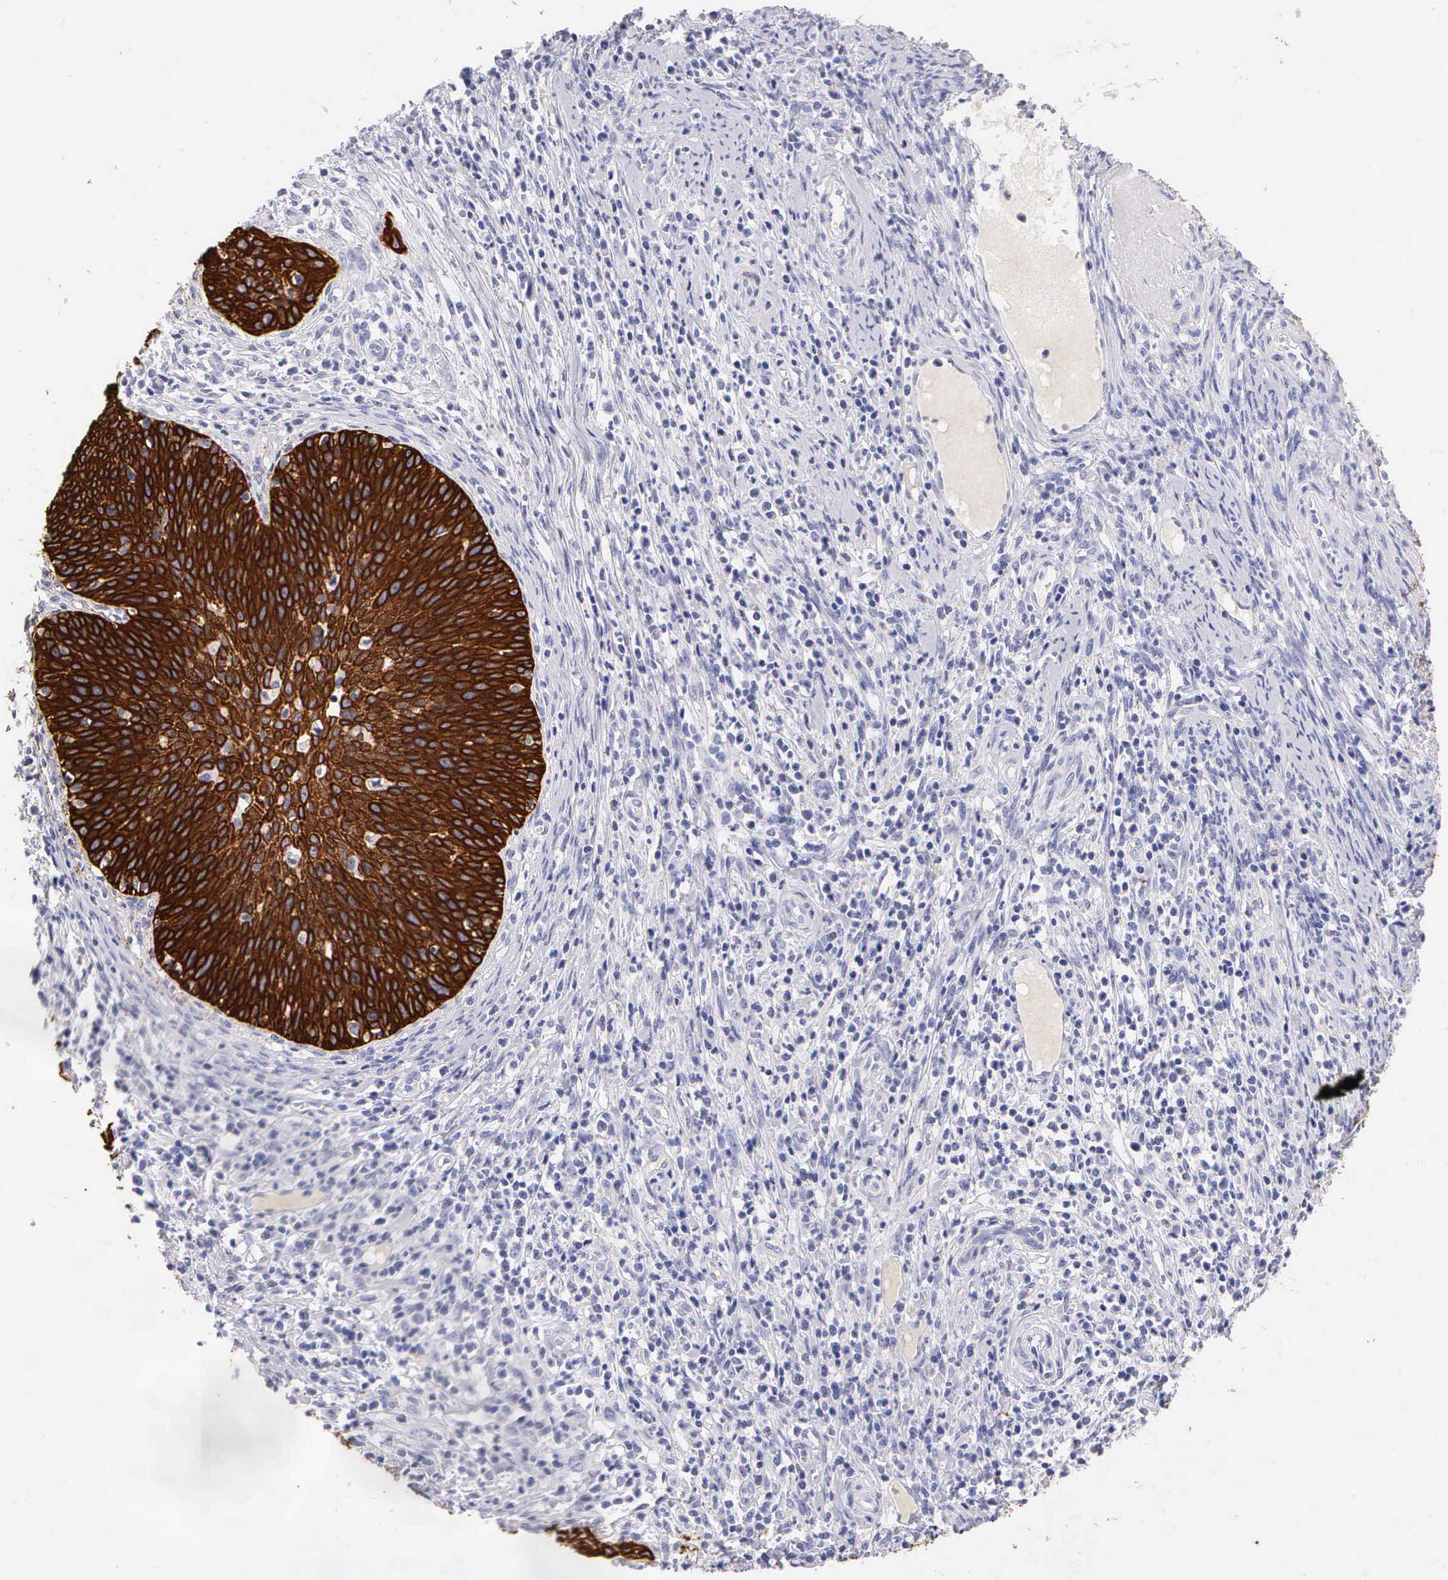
{"staining": {"intensity": "strong", "quantity": ">75%", "location": "cytoplasmic/membranous"}, "tissue": "cervical cancer", "cell_type": "Tumor cells", "image_type": "cancer", "snomed": [{"axis": "morphology", "description": "Squamous cell carcinoma, NOS"}, {"axis": "topography", "description": "Cervix"}], "caption": "Immunohistochemistry image of neoplastic tissue: cervical cancer stained using immunohistochemistry (IHC) reveals high levels of strong protein expression localized specifically in the cytoplasmic/membranous of tumor cells, appearing as a cytoplasmic/membranous brown color.", "gene": "KRT17", "patient": {"sex": "female", "age": 41}}